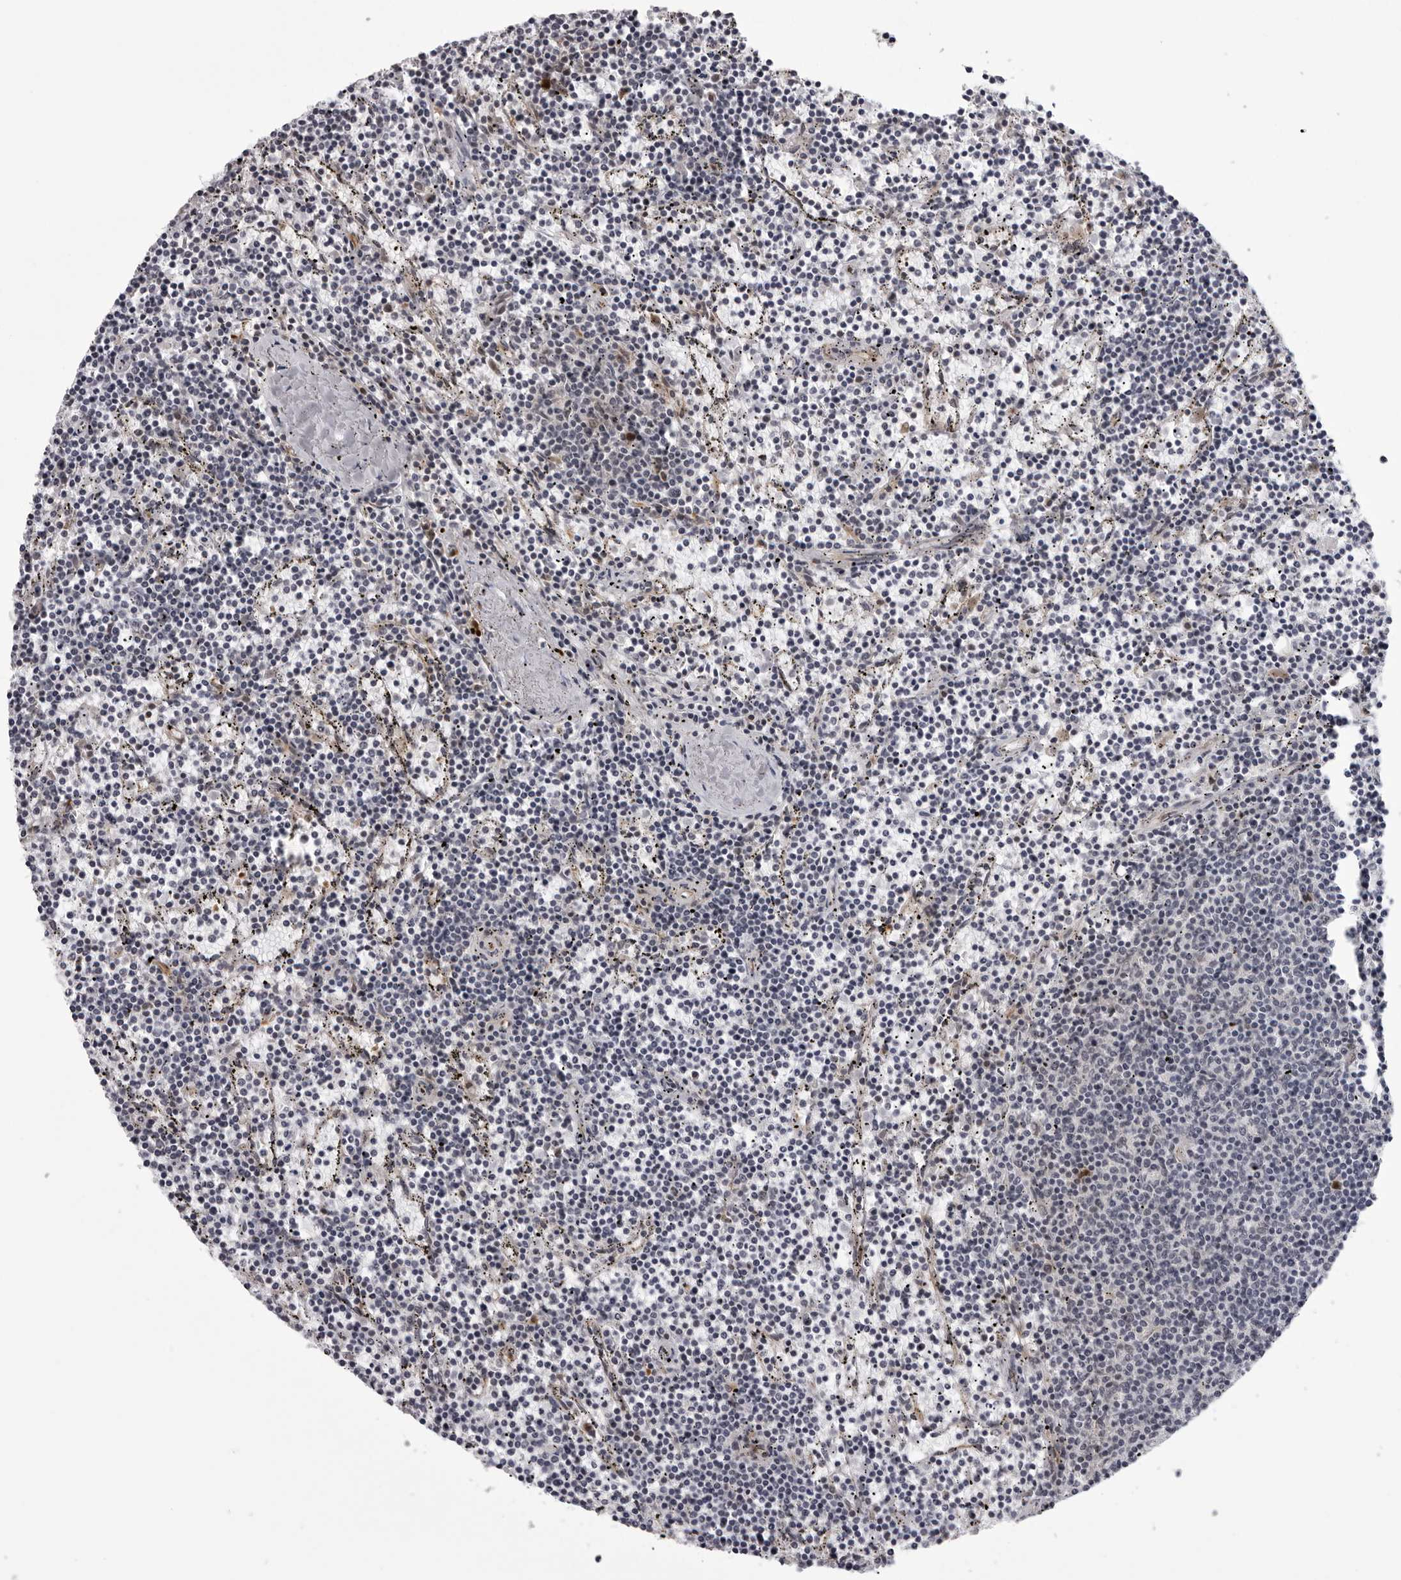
{"staining": {"intensity": "negative", "quantity": "none", "location": "none"}, "tissue": "lymphoma", "cell_type": "Tumor cells", "image_type": "cancer", "snomed": [{"axis": "morphology", "description": "Malignant lymphoma, non-Hodgkin's type, Low grade"}, {"axis": "topography", "description": "Spleen"}], "caption": "Low-grade malignant lymphoma, non-Hodgkin's type was stained to show a protein in brown. There is no significant expression in tumor cells.", "gene": "GCSAML", "patient": {"sex": "female", "age": 50}}